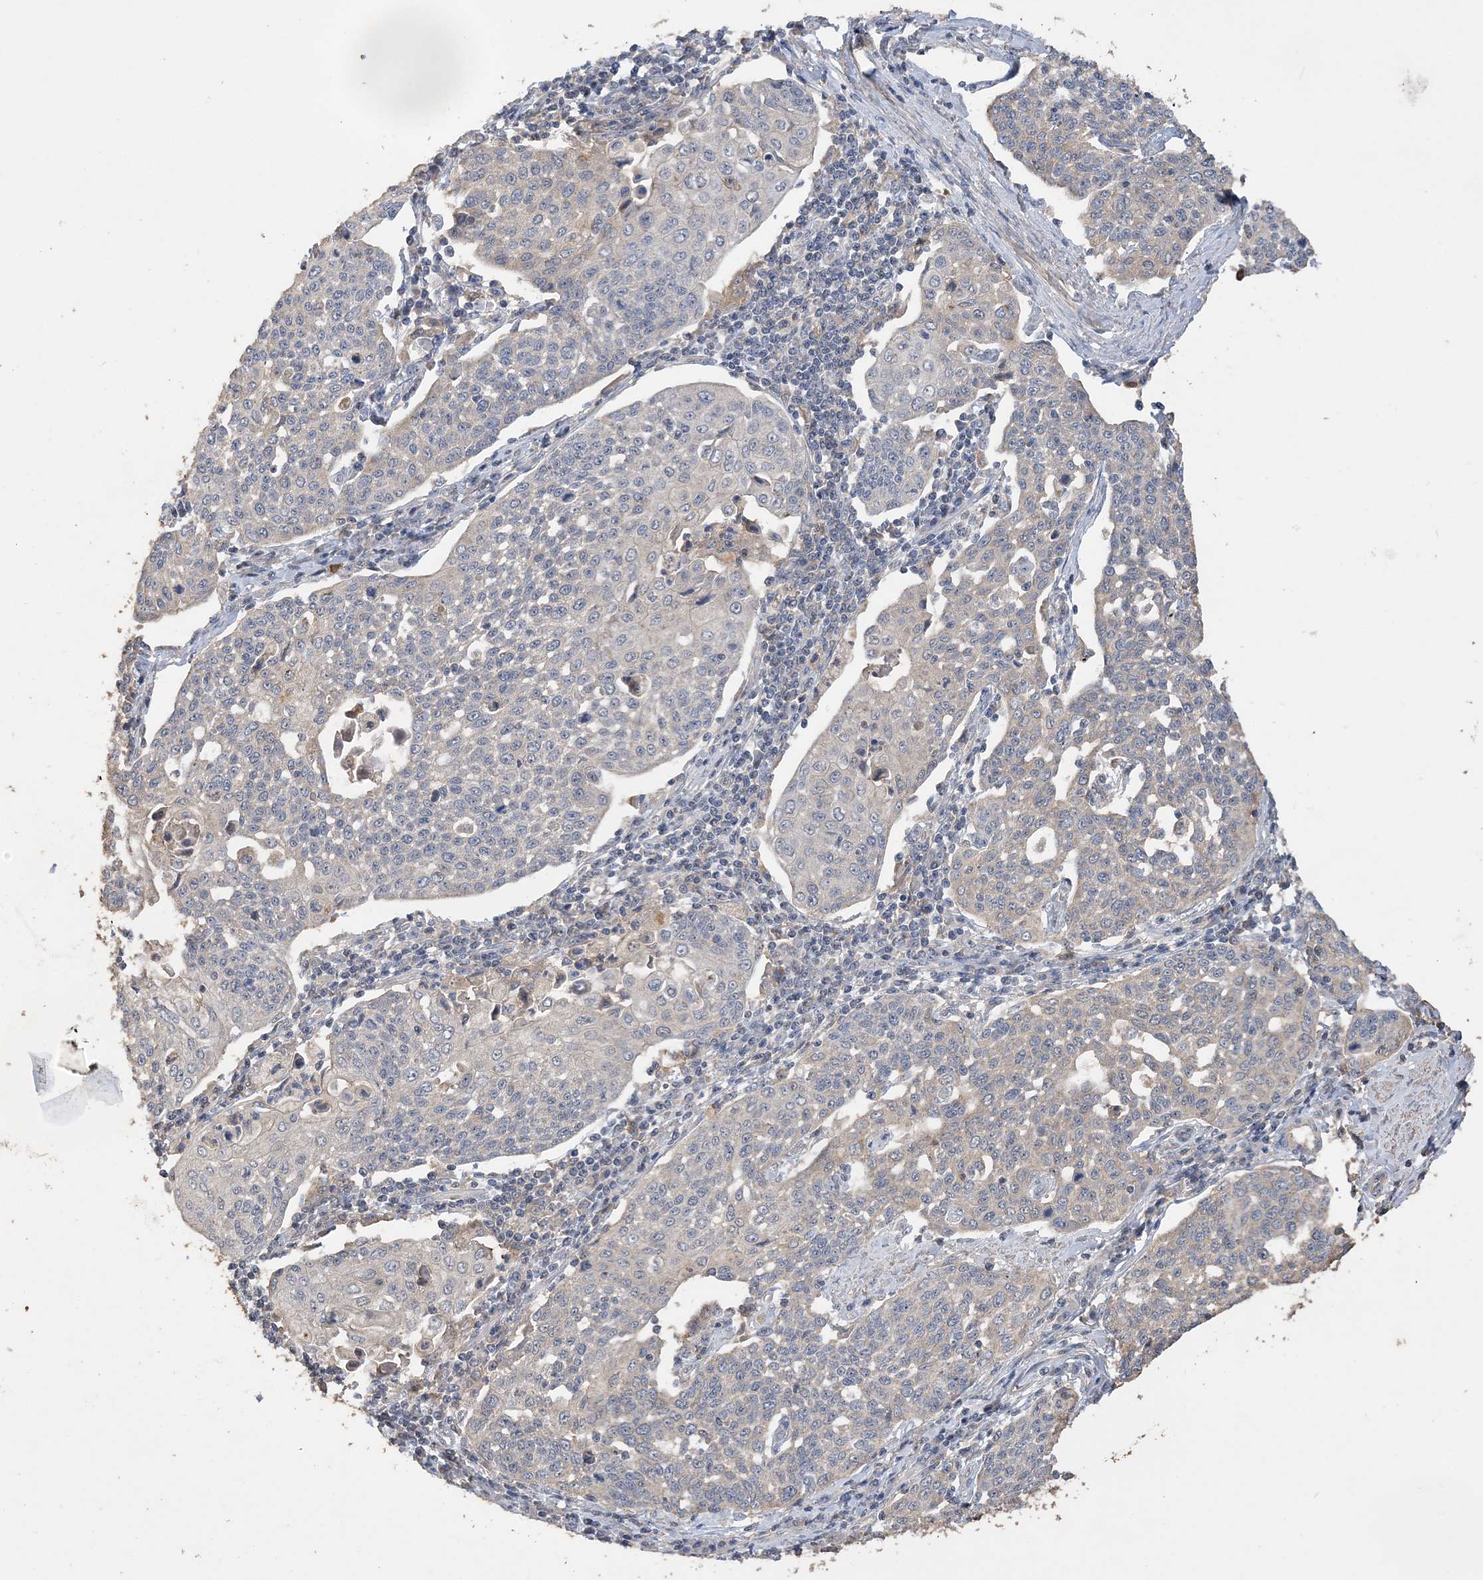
{"staining": {"intensity": "negative", "quantity": "none", "location": "none"}, "tissue": "cervical cancer", "cell_type": "Tumor cells", "image_type": "cancer", "snomed": [{"axis": "morphology", "description": "Squamous cell carcinoma, NOS"}, {"axis": "topography", "description": "Cervix"}], "caption": "Immunohistochemistry image of squamous cell carcinoma (cervical) stained for a protein (brown), which displays no staining in tumor cells. (Stains: DAB immunohistochemistry (IHC) with hematoxylin counter stain, Microscopy: brightfield microscopy at high magnification).", "gene": "GRINA", "patient": {"sex": "female", "age": 34}}